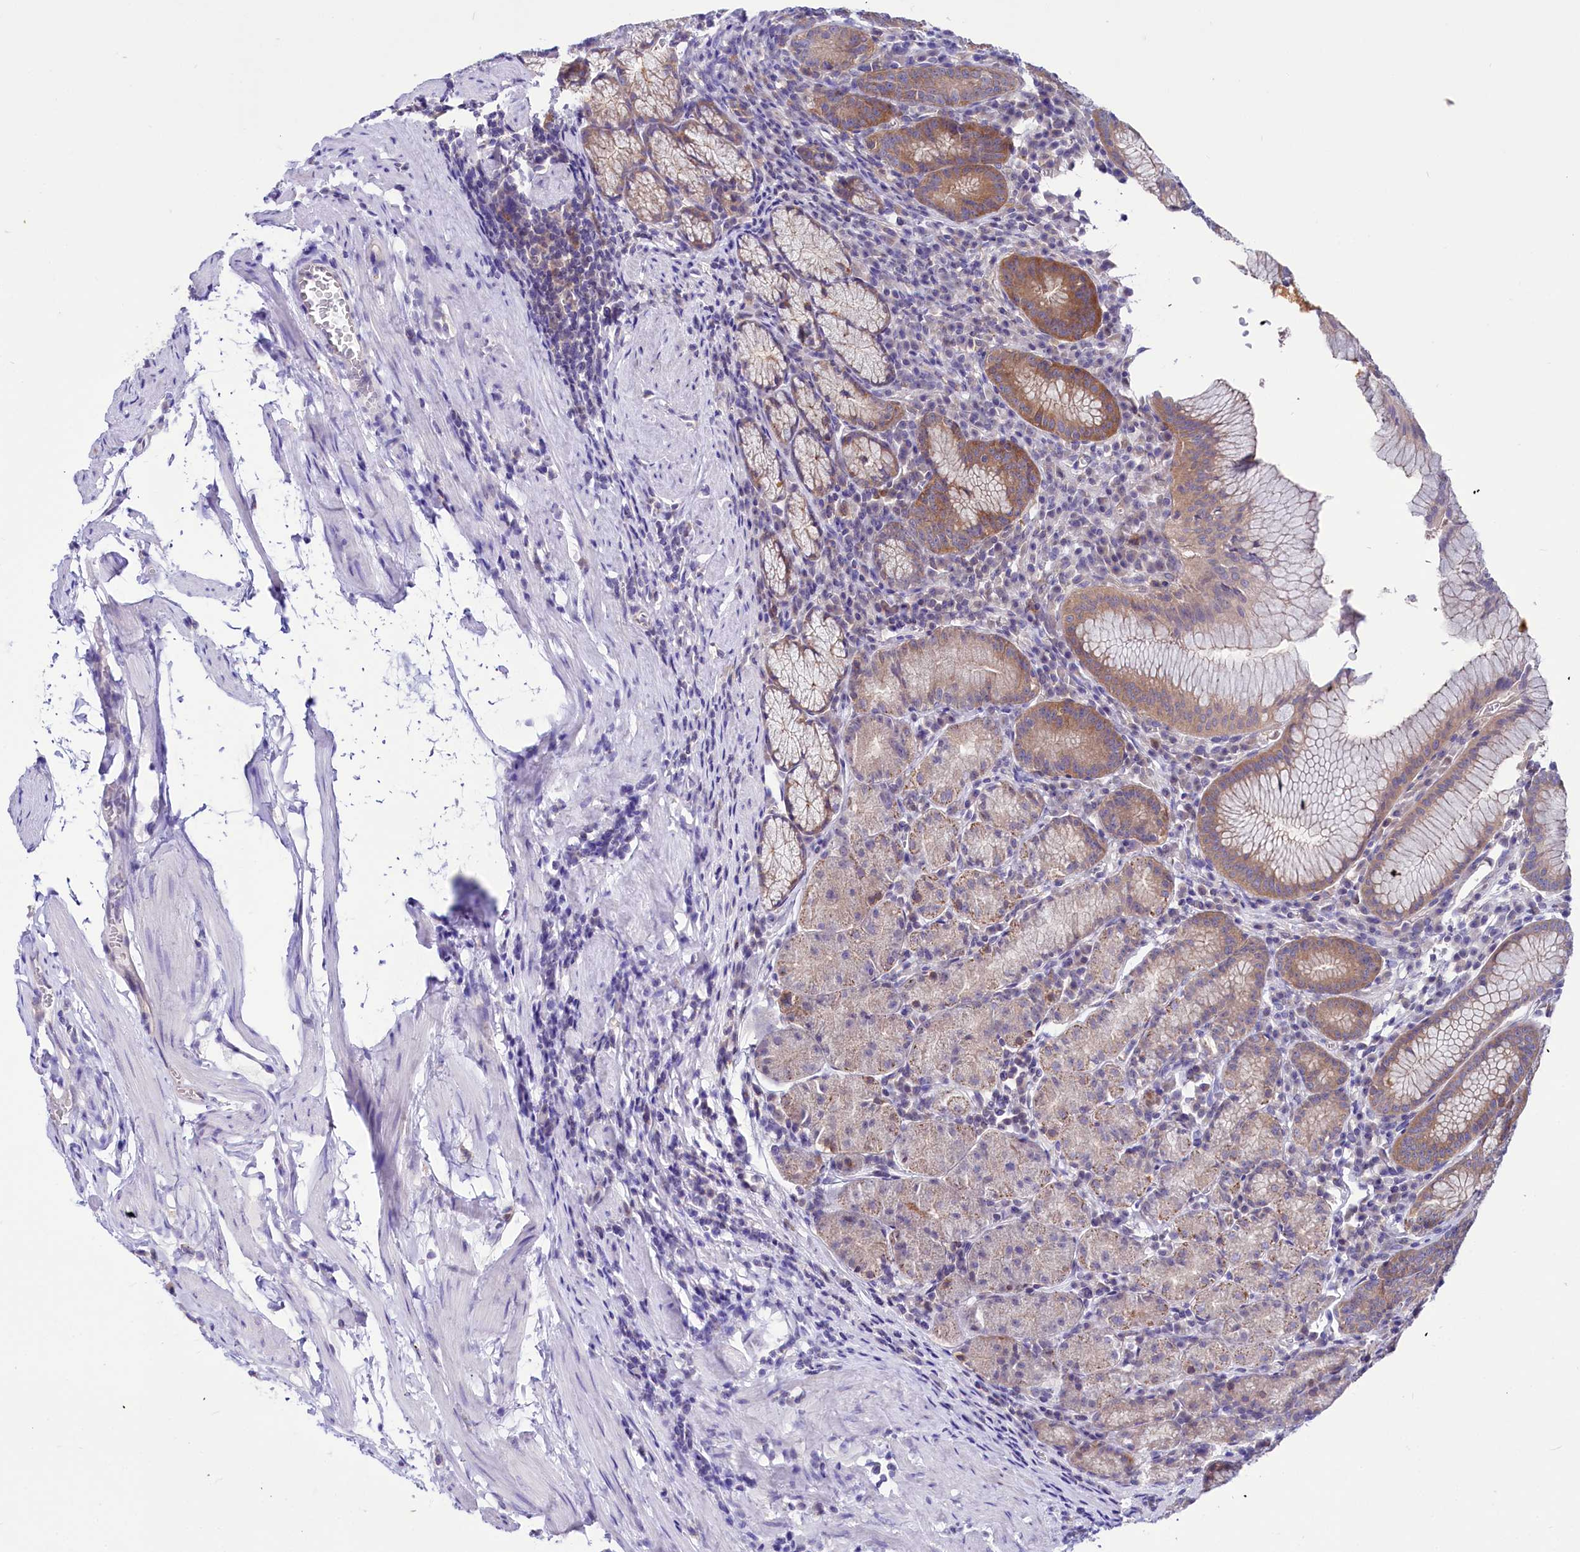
{"staining": {"intensity": "moderate", "quantity": "25%-75%", "location": "cytoplasmic/membranous"}, "tissue": "stomach", "cell_type": "Glandular cells", "image_type": "normal", "snomed": [{"axis": "morphology", "description": "Normal tissue, NOS"}, {"axis": "topography", "description": "Stomach"}], "caption": "A brown stain highlights moderate cytoplasmic/membranous positivity of a protein in glandular cells of benign human stomach.", "gene": "ABHD5", "patient": {"sex": "male", "age": 55}}